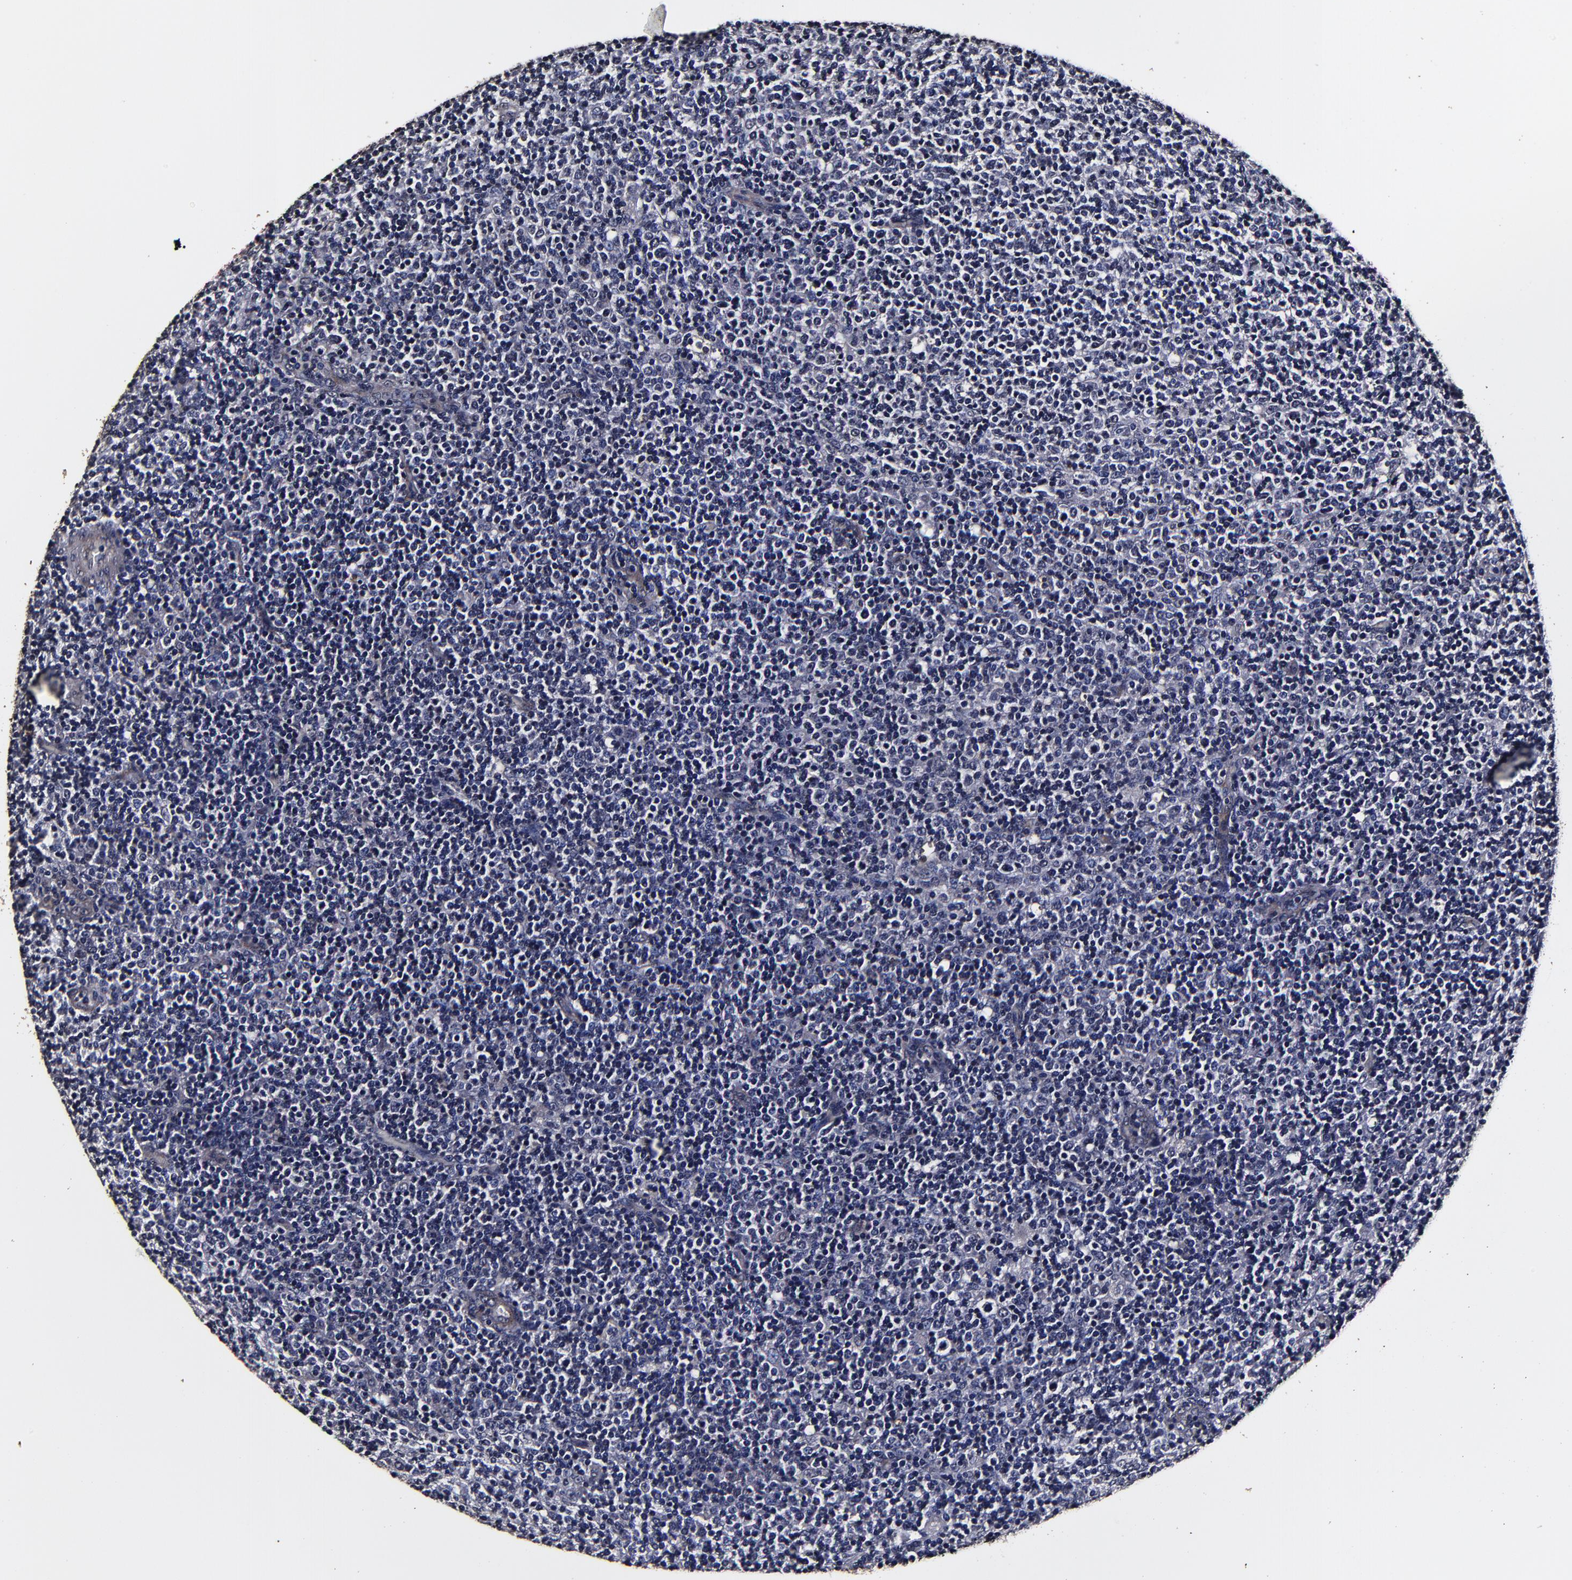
{"staining": {"intensity": "negative", "quantity": "none", "location": "none"}, "tissue": "lymphoma", "cell_type": "Tumor cells", "image_type": "cancer", "snomed": [{"axis": "morphology", "description": "Malignant lymphoma, non-Hodgkin's type, Low grade"}, {"axis": "topography", "description": "Lymph node"}], "caption": "There is no significant positivity in tumor cells of lymphoma.", "gene": "MMP15", "patient": {"sex": "male", "age": 70}}